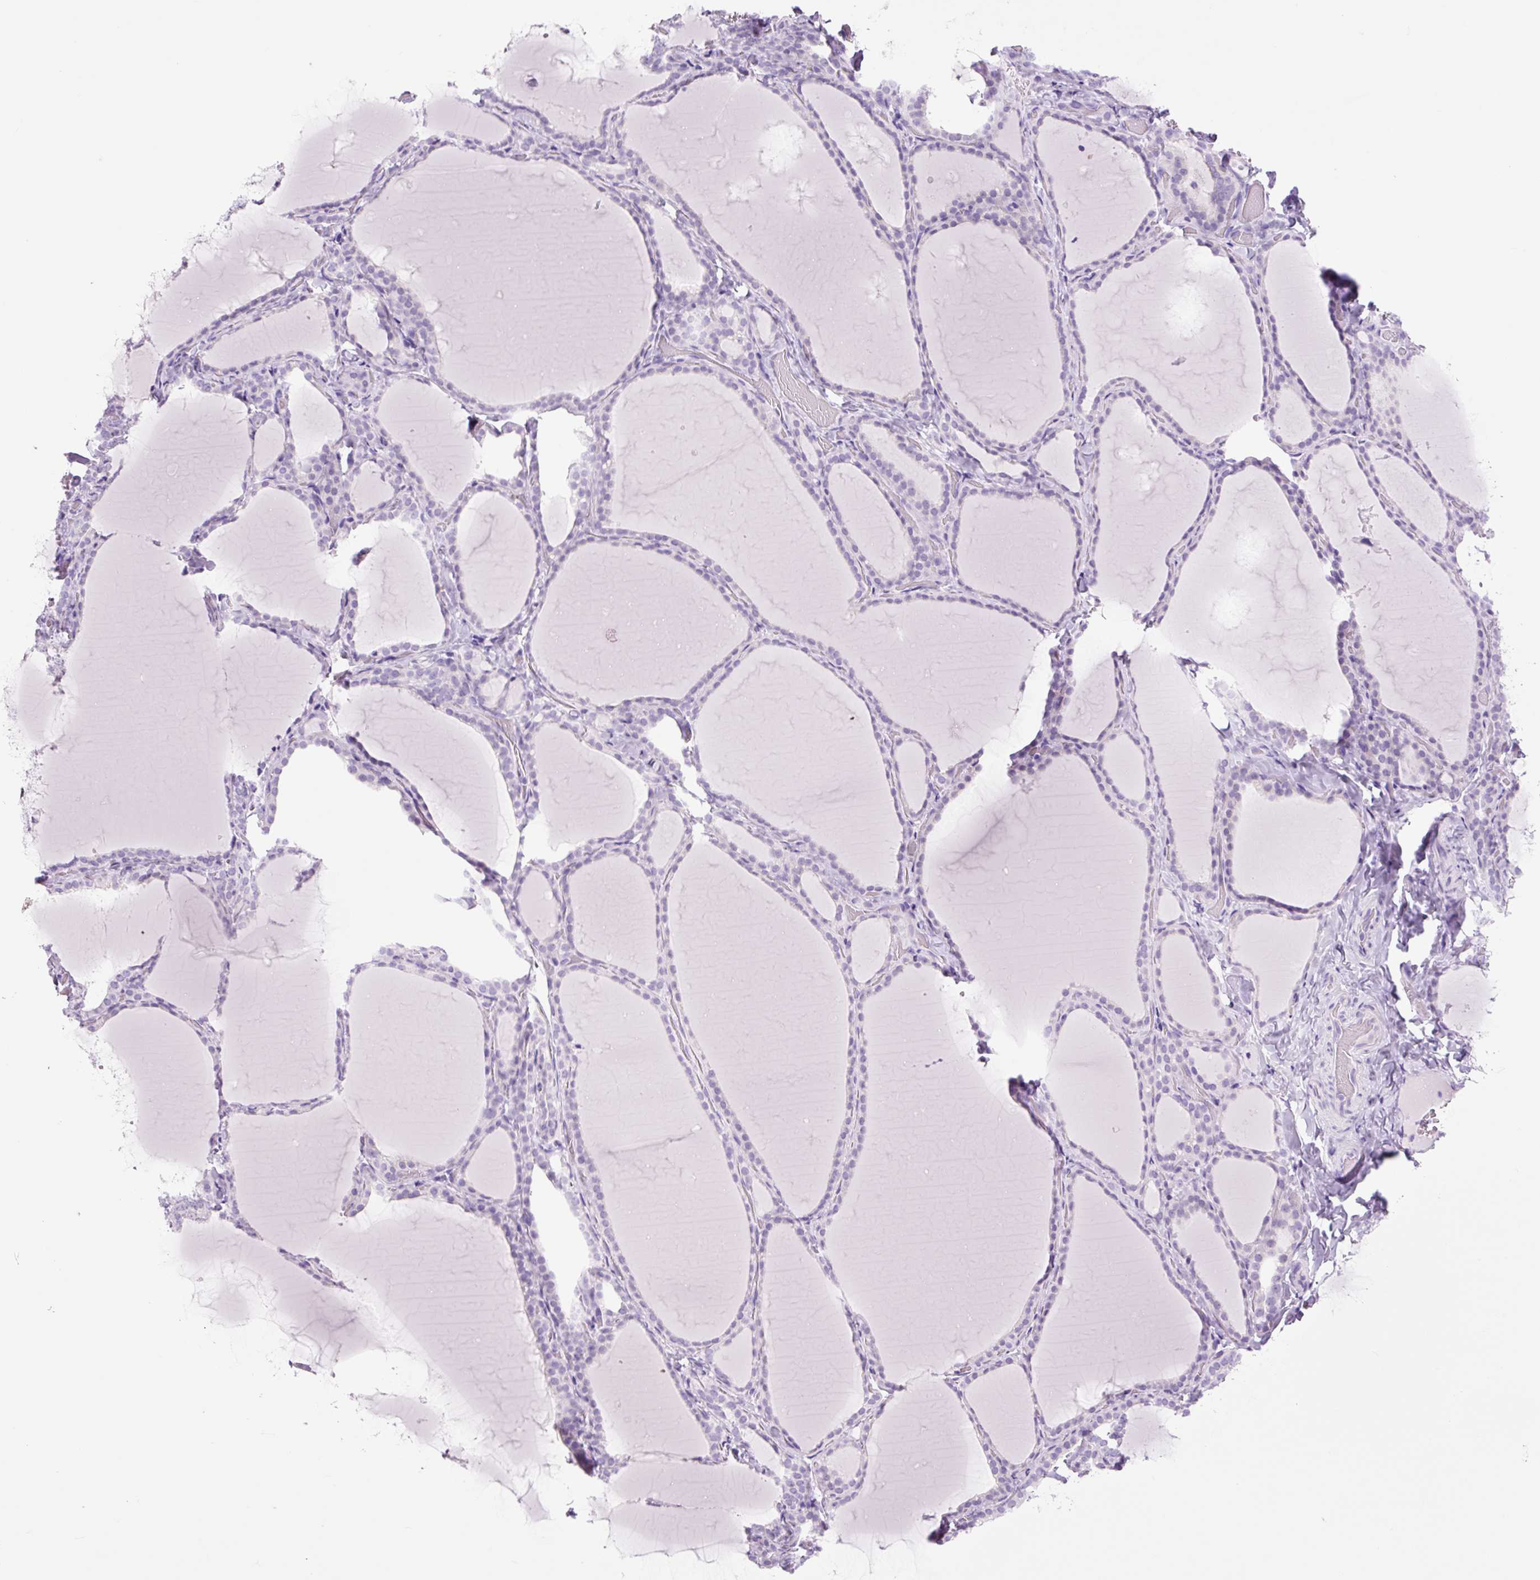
{"staining": {"intensity": "negative", "quantity": "none", "location": "none"}, "tissue": "thyroid gland", "cell_type": "Glandular cells", "image_type": "normal", "snomed": [{"axis": "morphology", "description": "Normal tissue, NOS"}, {"axis": "topography", "description": "Thyroid gland"}], "caption": "This is an immunohistochemistry image of benign thyroid gland. There is no staining in glandular cells.", "gene": "TFF2", "patient": {"sex": "female", "age": 22}}